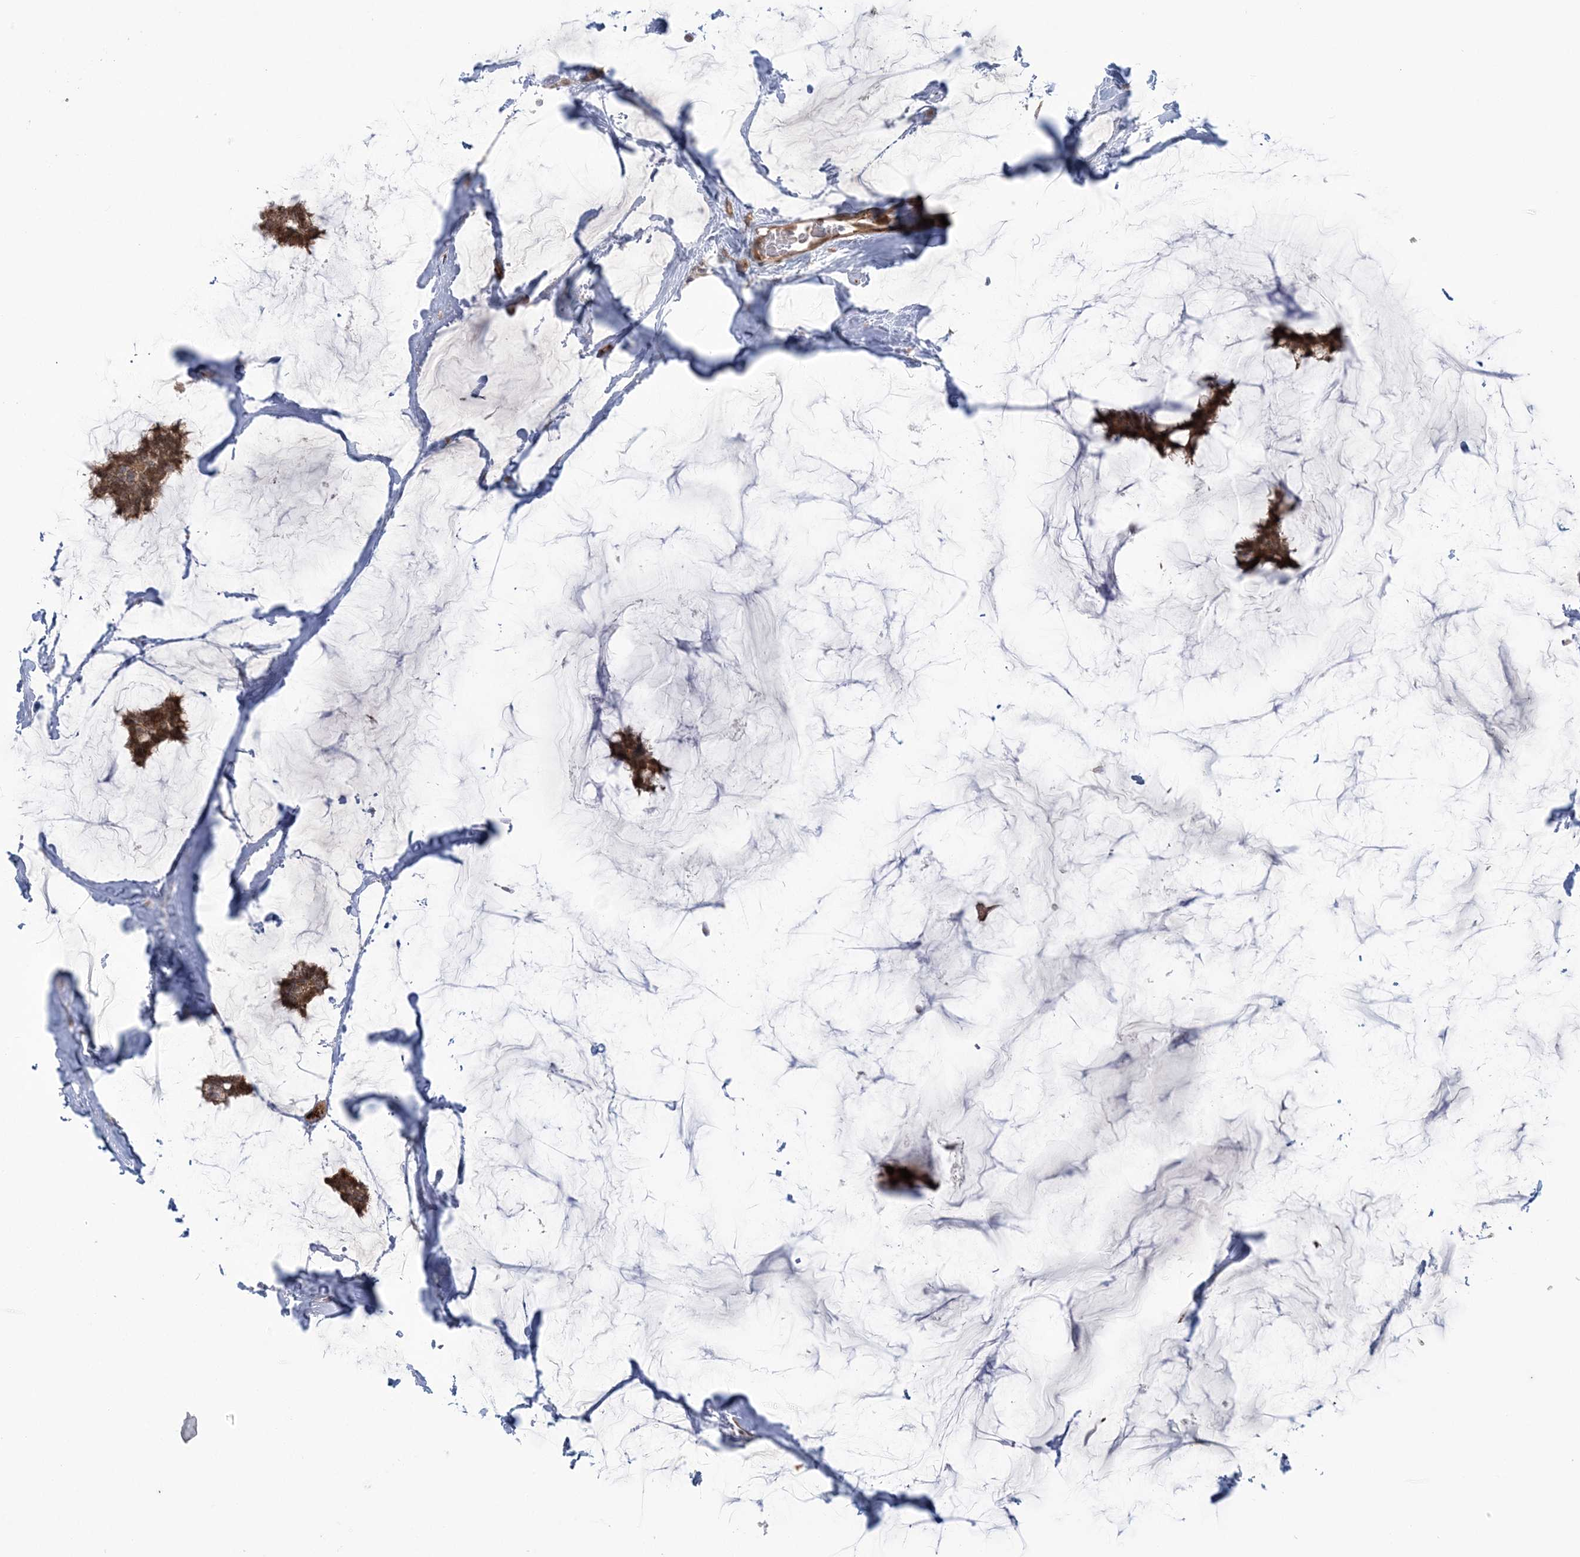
{"staining": {"intensity": "strong", "quantity": ">75%", "location": "cytoplasmic/membranous"}, "tissue": "breast cancer", "cell_type": "Tumor cells", "image_type": "cancer", "snomed": [{"axis": "morphology", "description": "Duct carcinoma"}, {"axis": "topography", "description": "Breast"}], "caption": "Protein staining of breast cancer tissue displays strong cytoplasmic/membranous expression in about >75% of tumor cells.", "gene": "NUDT9", "patient": {"sex": "female", "age": 93}}